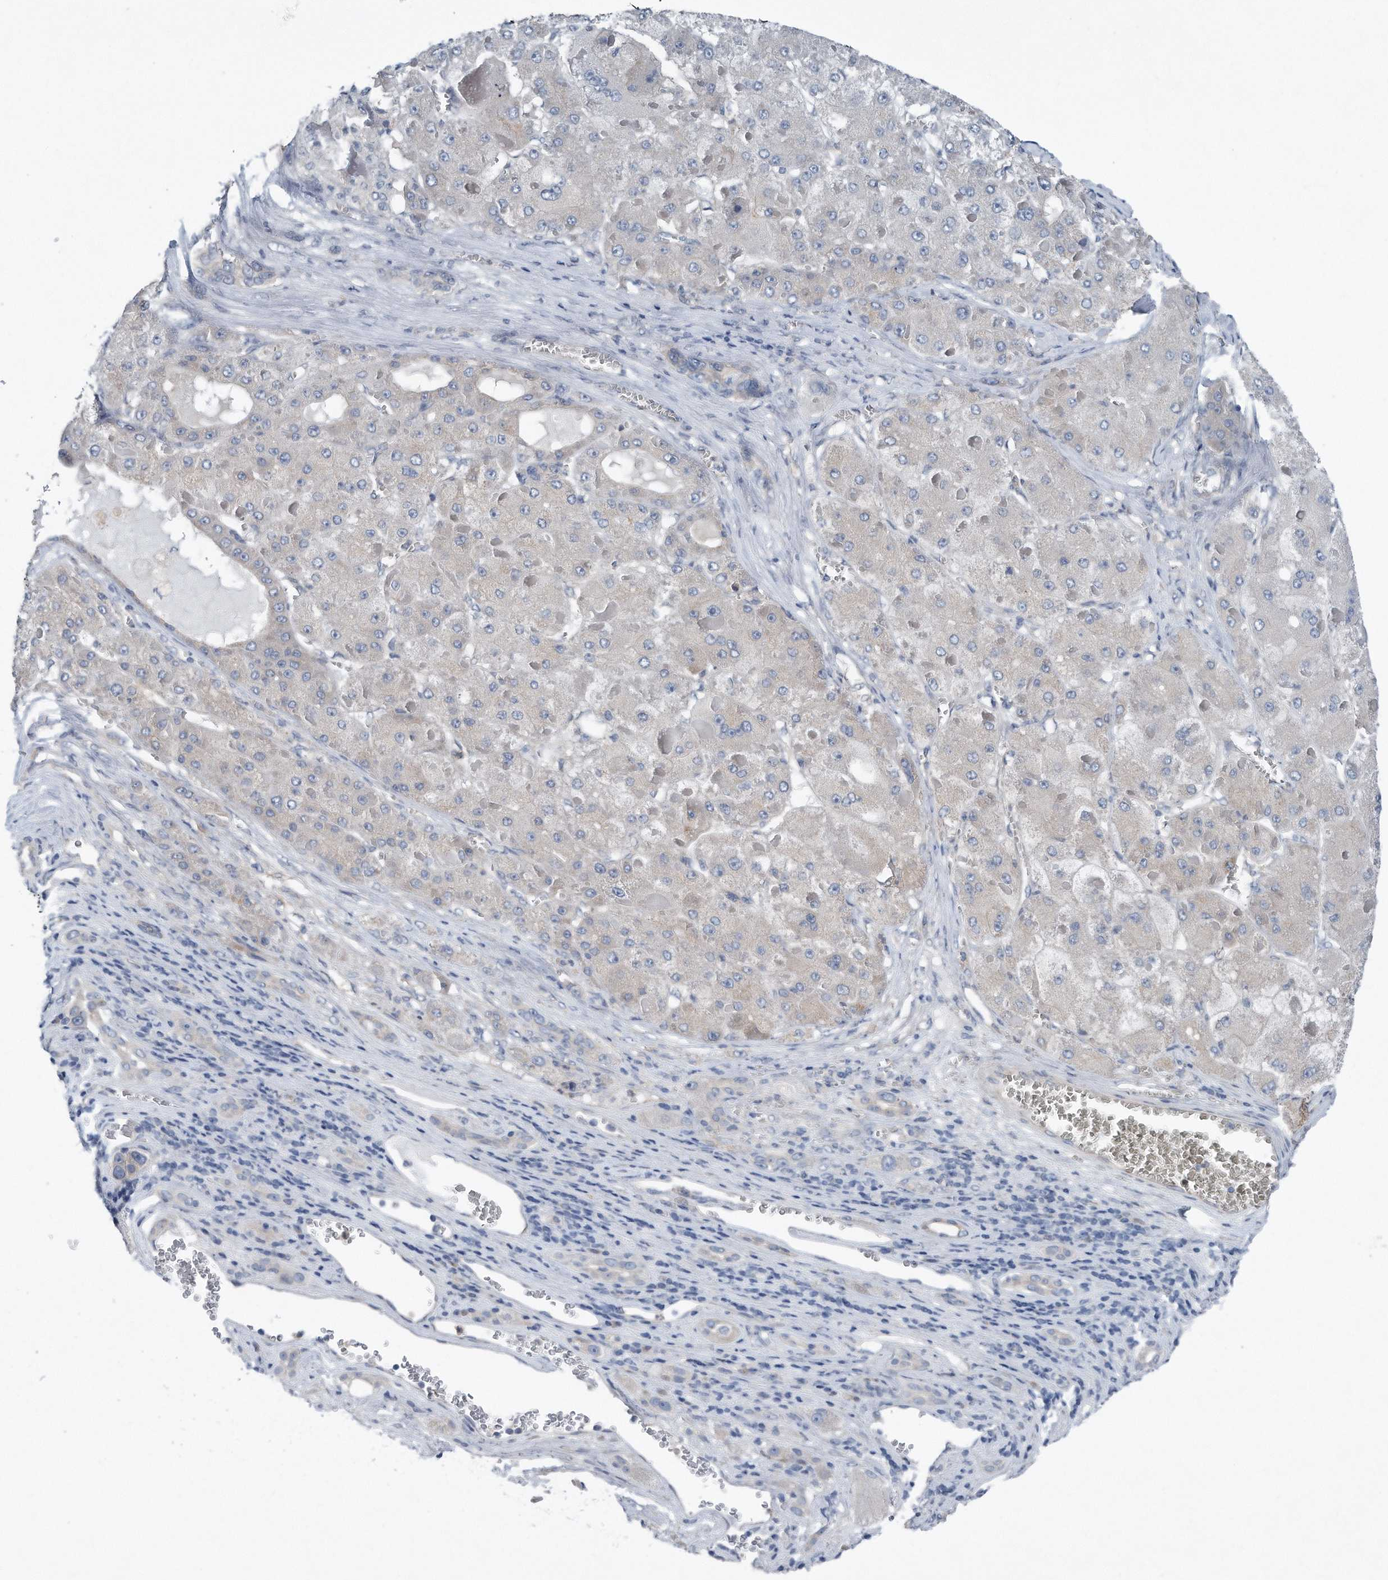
{"staining": {"intensity": "negative", "quantity": "none", "location": "none"}, "tissue": "liver cancer", "cell_type": "Tumor cells", "image_type": "cancer", "snomed": [{"axis": "morphology", "description": "Carcinoma, Hepatocellular, NOS"}, {"axis": "topography", "description": "Liver"}], "caption": "DAB immunohistochemical staining of liver cancer (hepatocellular carcinoma) reveals no significant positivity in tumor cells. The staining is performed using DAB brown chromogen with nuclei counter-stained in using hematoxylin.", "gene": "YRDC", "patient": {"sex": "female", "age": 73}}